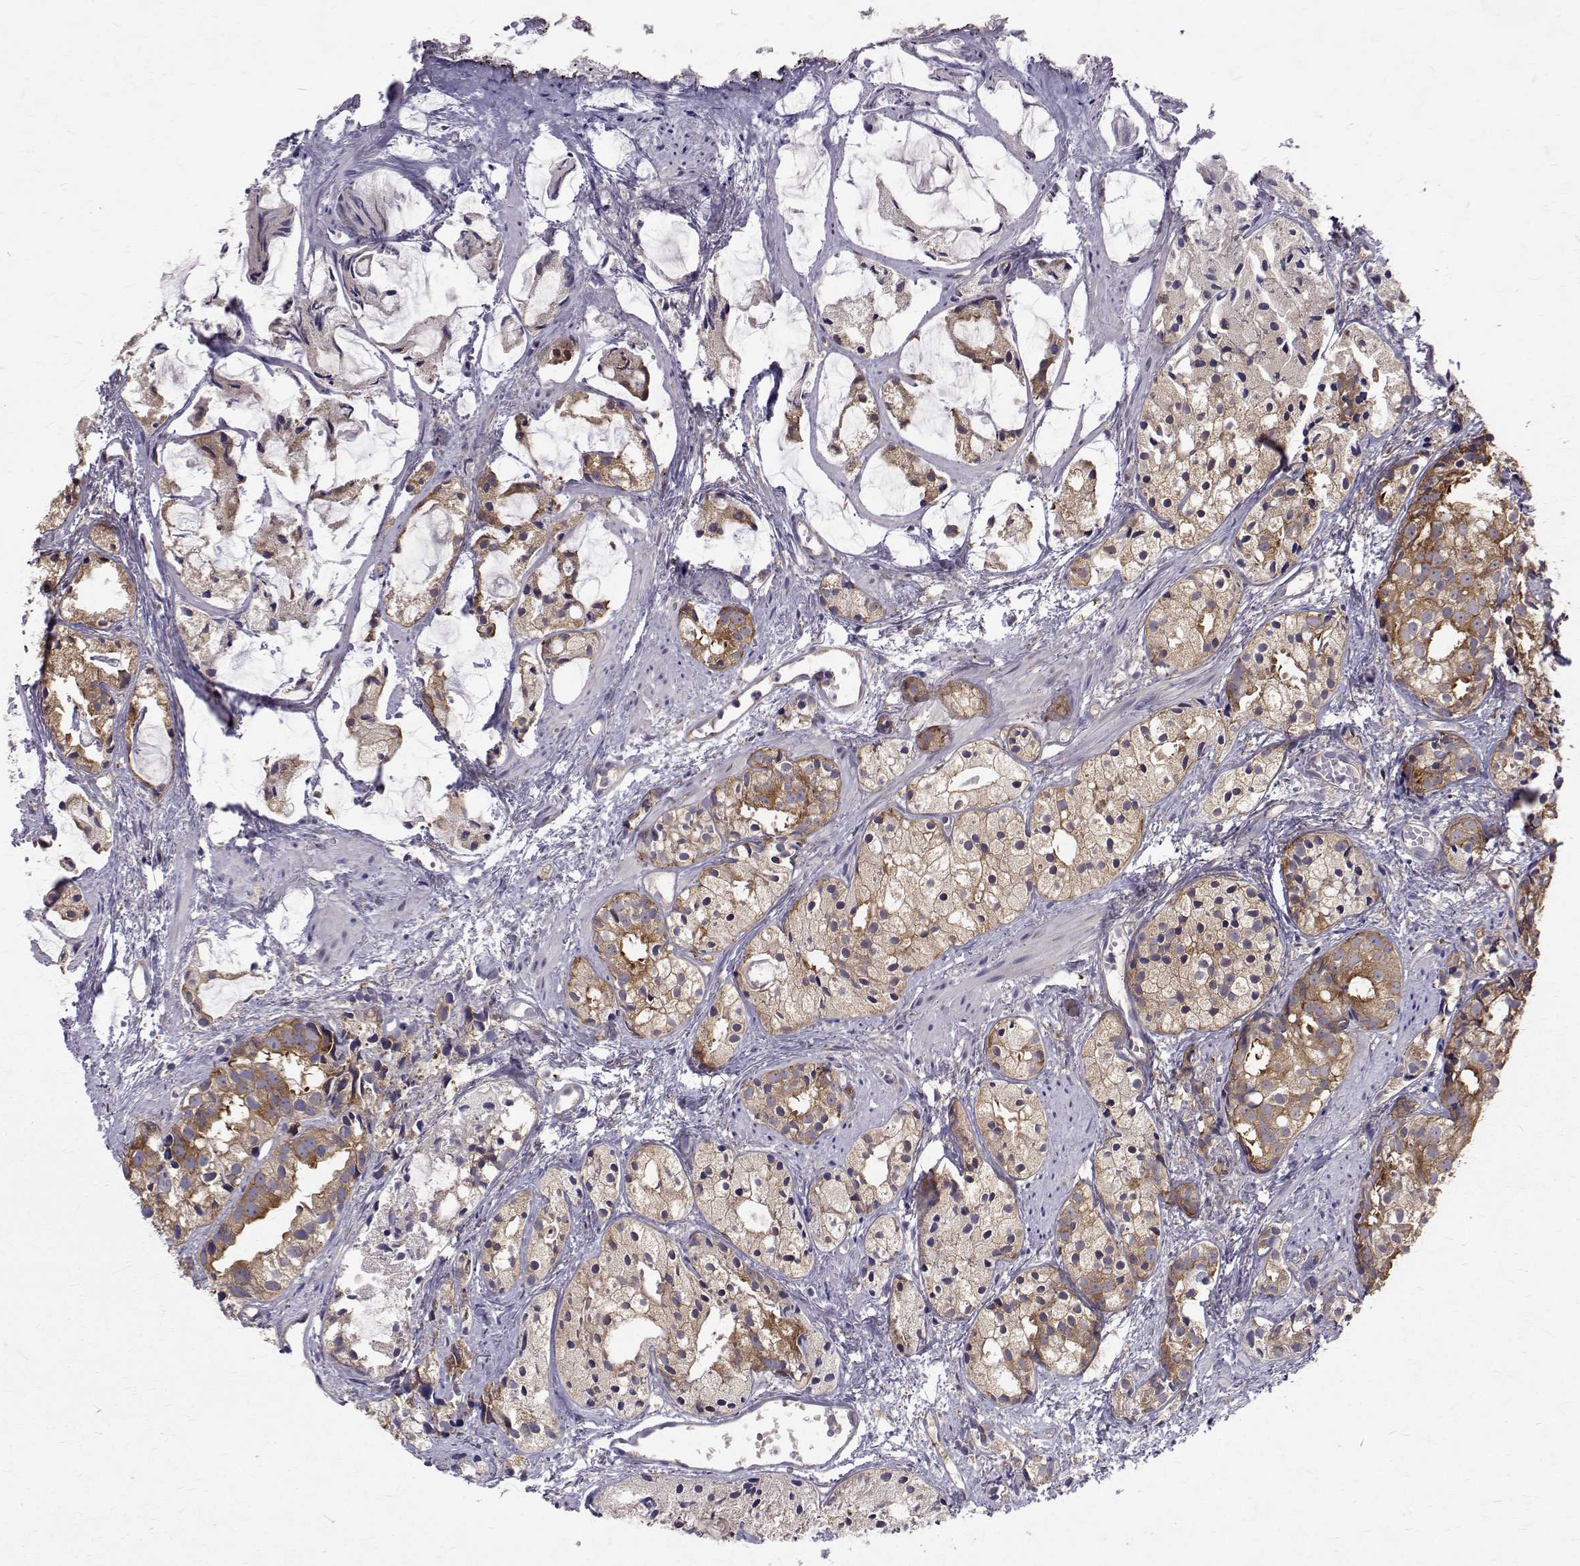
{"staining": {"intensity": "moderate", "quantity": ">75%", "location": "cytoplasmic/membranous"}, "tissue": "prostate cancer", "cell_type": "Tumor cells", "image_type": "cancer", "snomed": [{"axis": "morphology", "description": "Adenocarcinoma, High grade"}, {"axis": "topography", "description": "Prostate"}], "caption": "An image showing moderate cytoplasmic/membranous staining in about >75% of tumor cells in high-grade adenocarcinoma (prostate), as visualized by brown immunohistochemical staining.", "gene": "FARSB", "patient": {"sex": "male", "age": 85}}